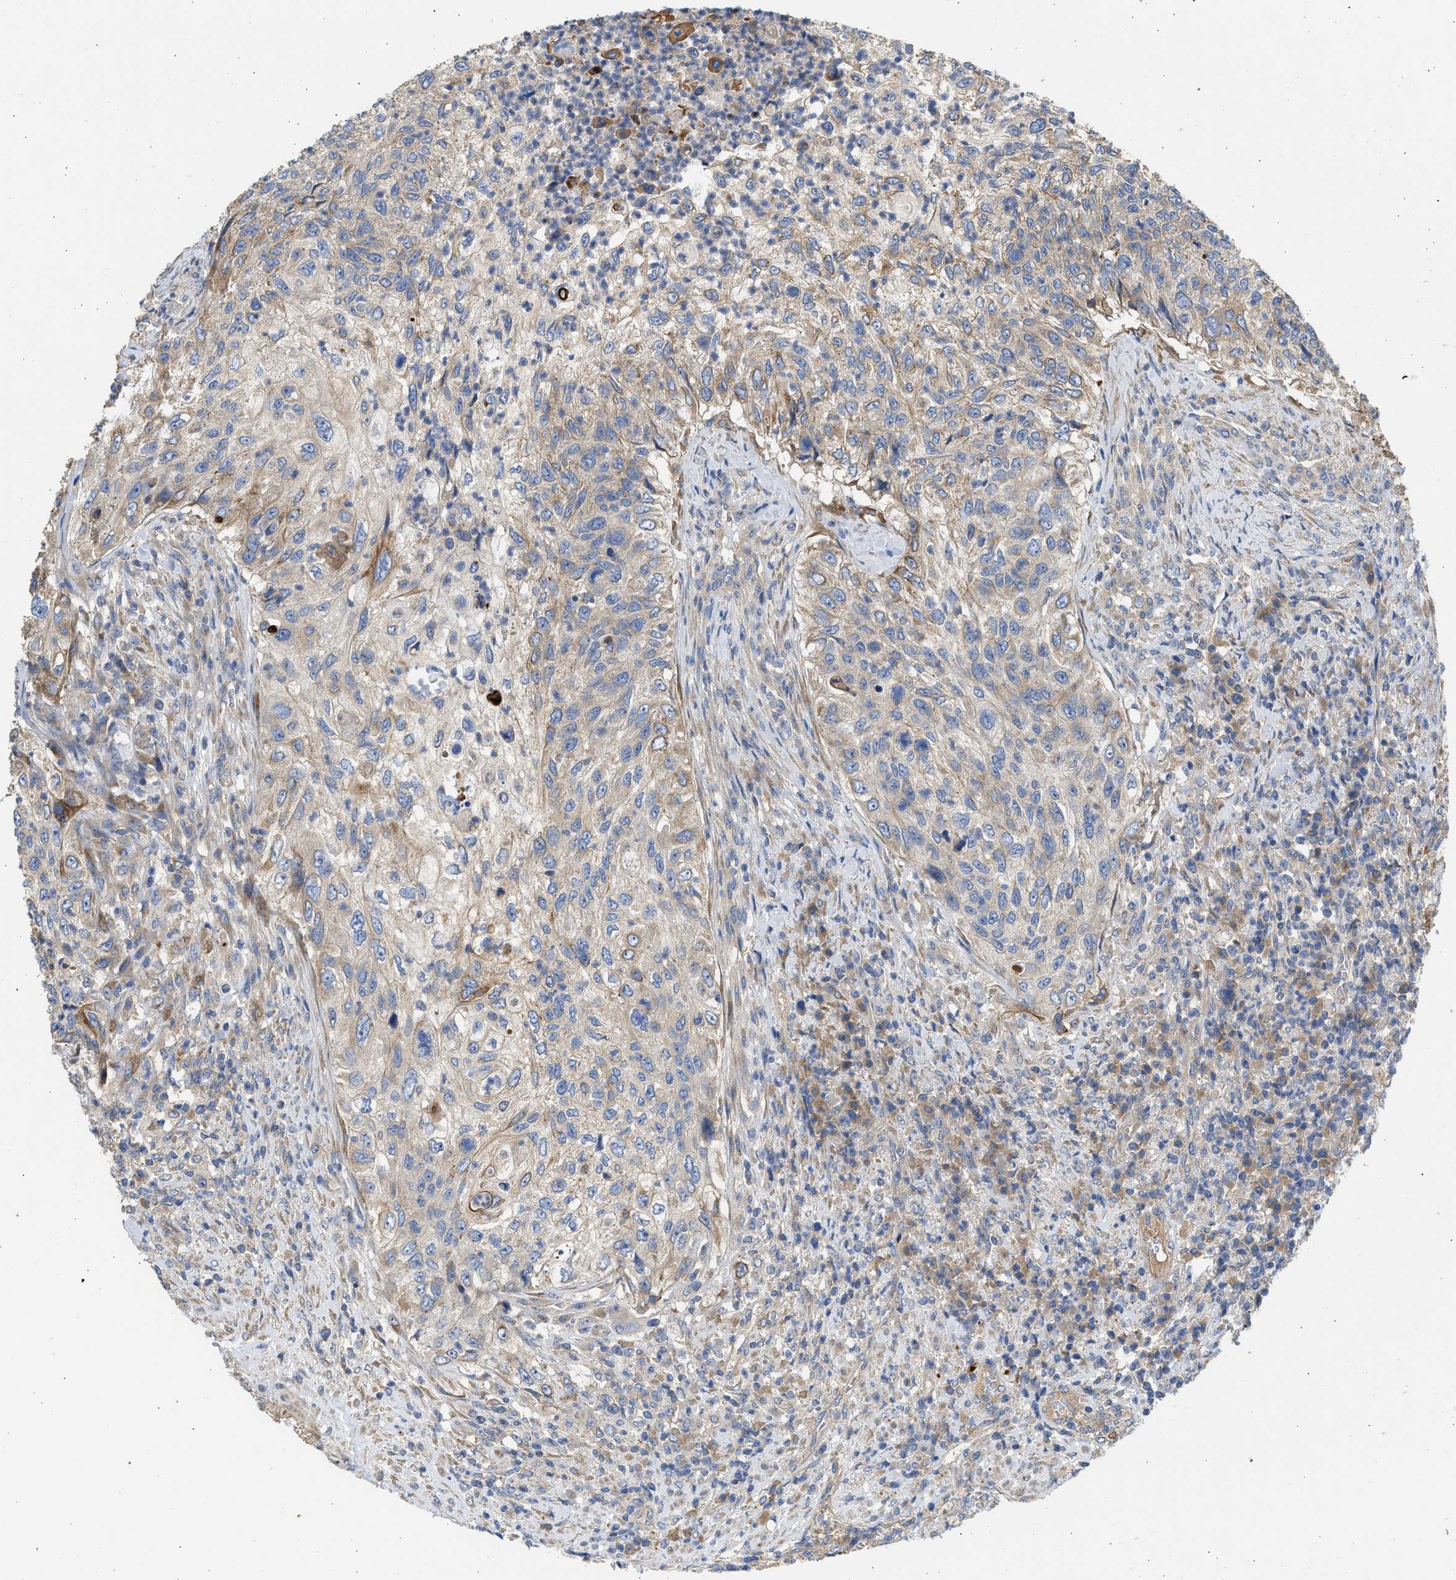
{"staining": {"intensity": "moderate", "quantity": "<25%", "location": "cytoplasmic/membranous"}, "tissue": "urothelial cancer", "cell_type": "Tumor cells", "image_type": "cancer", "snomed": [{"axis": "morphology", "description": "Urothelial carcinoma, High grade"}, {"axis": "topography", "description": "Urinary bladder"}], "caption": "Urothelial cancer was stained to show a protein in brown. There is low levels of moderate cytoplasmic/membranous positivity in approximately <25% of tumor cells. The protein is stained brown, and the nuclei are stained in blue (DAB IHC with brightfield microscopy, high magnification).", "gene": "CSRNP2", "patient": {"sex": "female", "age": 60}}